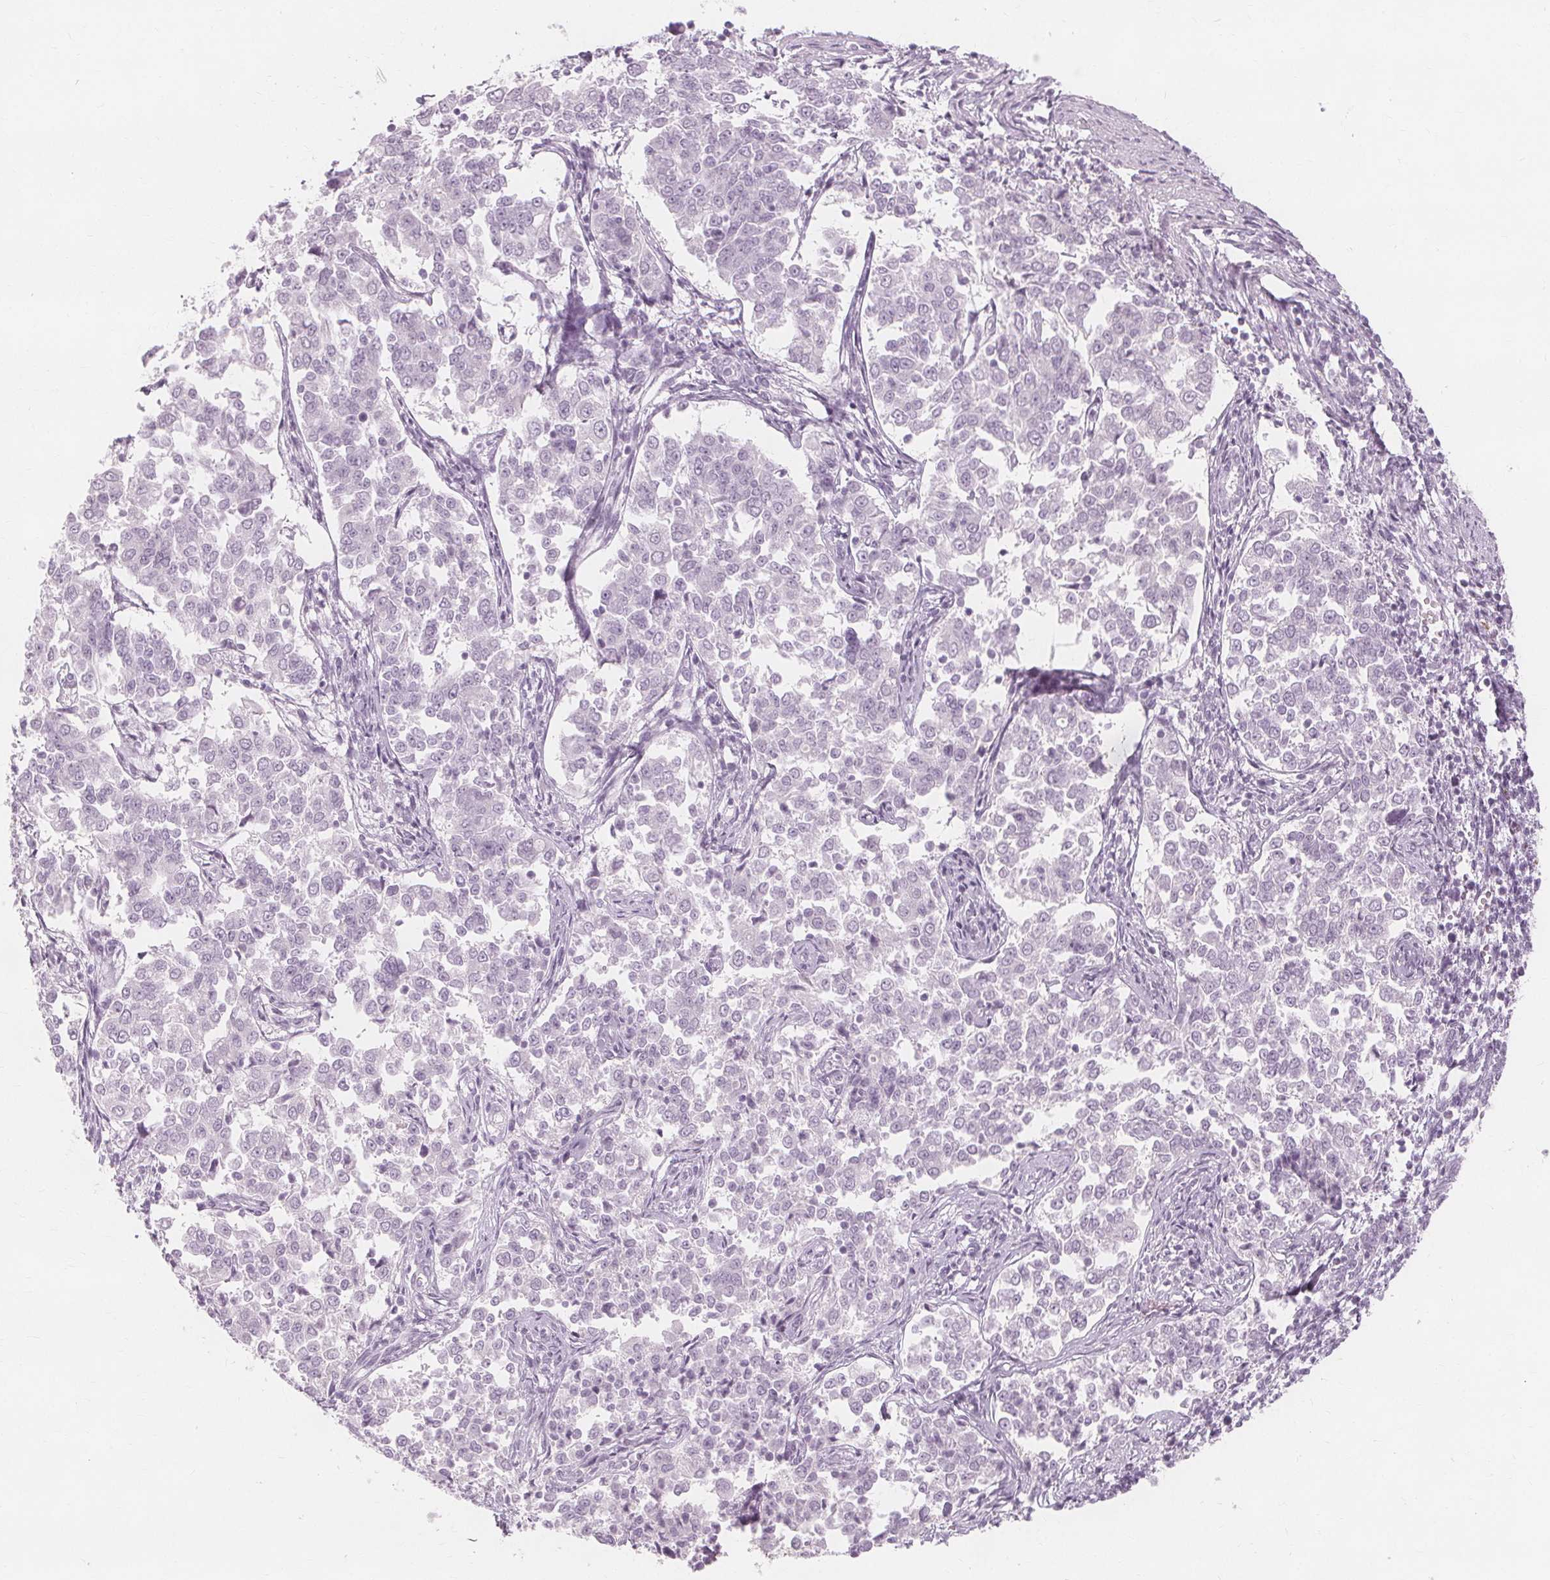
{"staining": {"intensity": "negative", "quantity": "none", "location": "none"}, "tissue": "endometrial cancer", "cell_type": "Tumor cells", "image_type": "cancer", "snomed": [{"axis": "morphology", "description": "Adenocarcinoma, NOS"}, {"axis": "topography", "description": "Endometrium"}], "caption": "Immunohistochemistry image of neoplastic tissue: human adenocarcinoma (endometrial) stained with DAB (3,3'-diaminobenzidine) demonstrates no significant protein positivity in tumor cells.", "gene": "TFF1", "patient": {"sex": "female", "age": 43}}